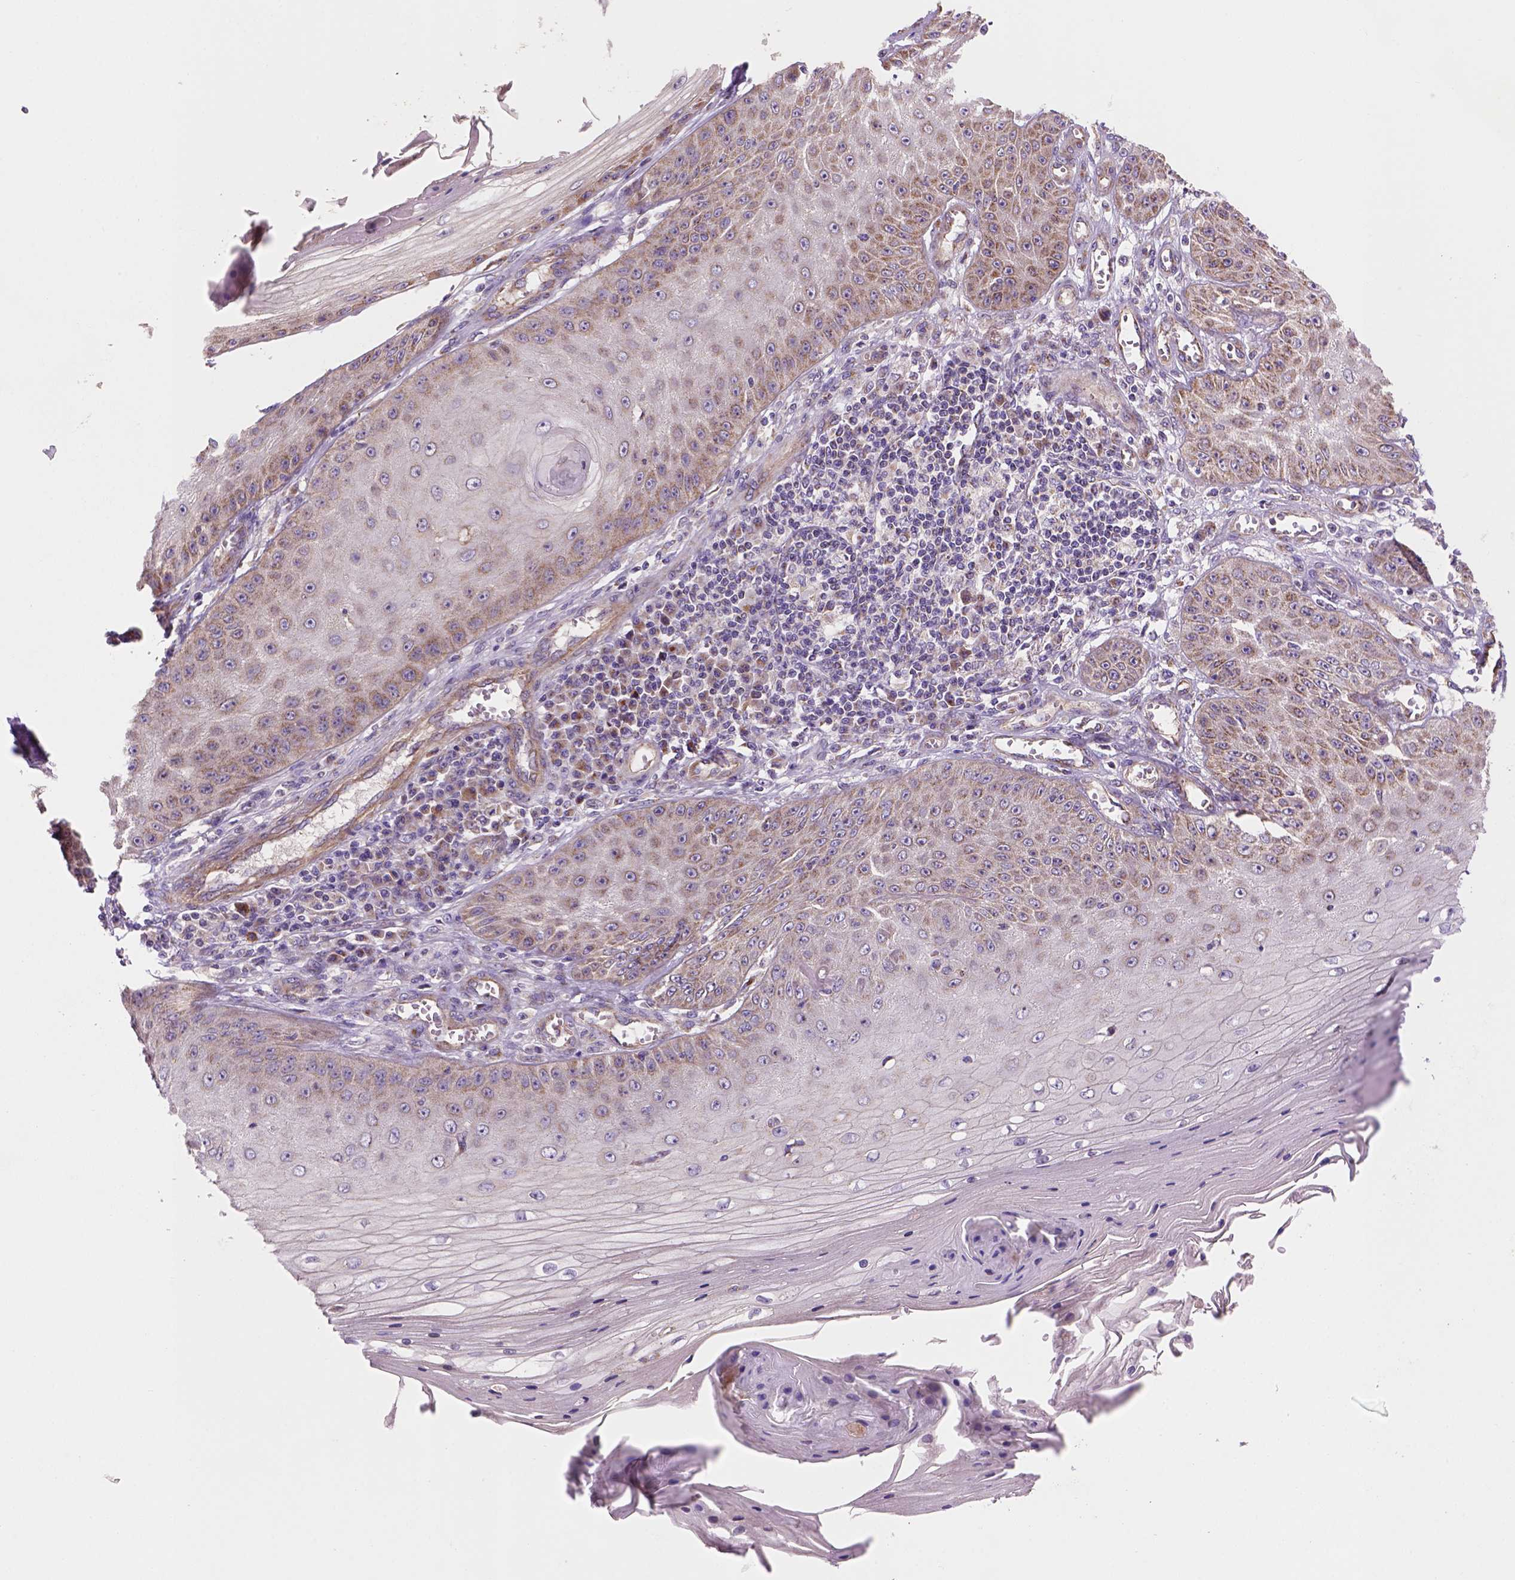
{"staining": {"intensity": "moderate", "quantity": "25%-75%", "location": "cytoplasmic/membranous"}, "tissue": "skin cancer", "cell_type": "Tumor cells", "image_type": "cancer", "snomed": [{"axis": "morphology", "description": "Squamous cell carcinoma, NOS"}, {"axis": "topography", "description": "Skin"}], "caption": "The photomicrograph displays a brown stain indicating the presence of a protein in the cytoplasmic/membranous of tumor cells in skin cancer.", "gene": "WARS2", "patient": {"sex": "male", "age": 70}}